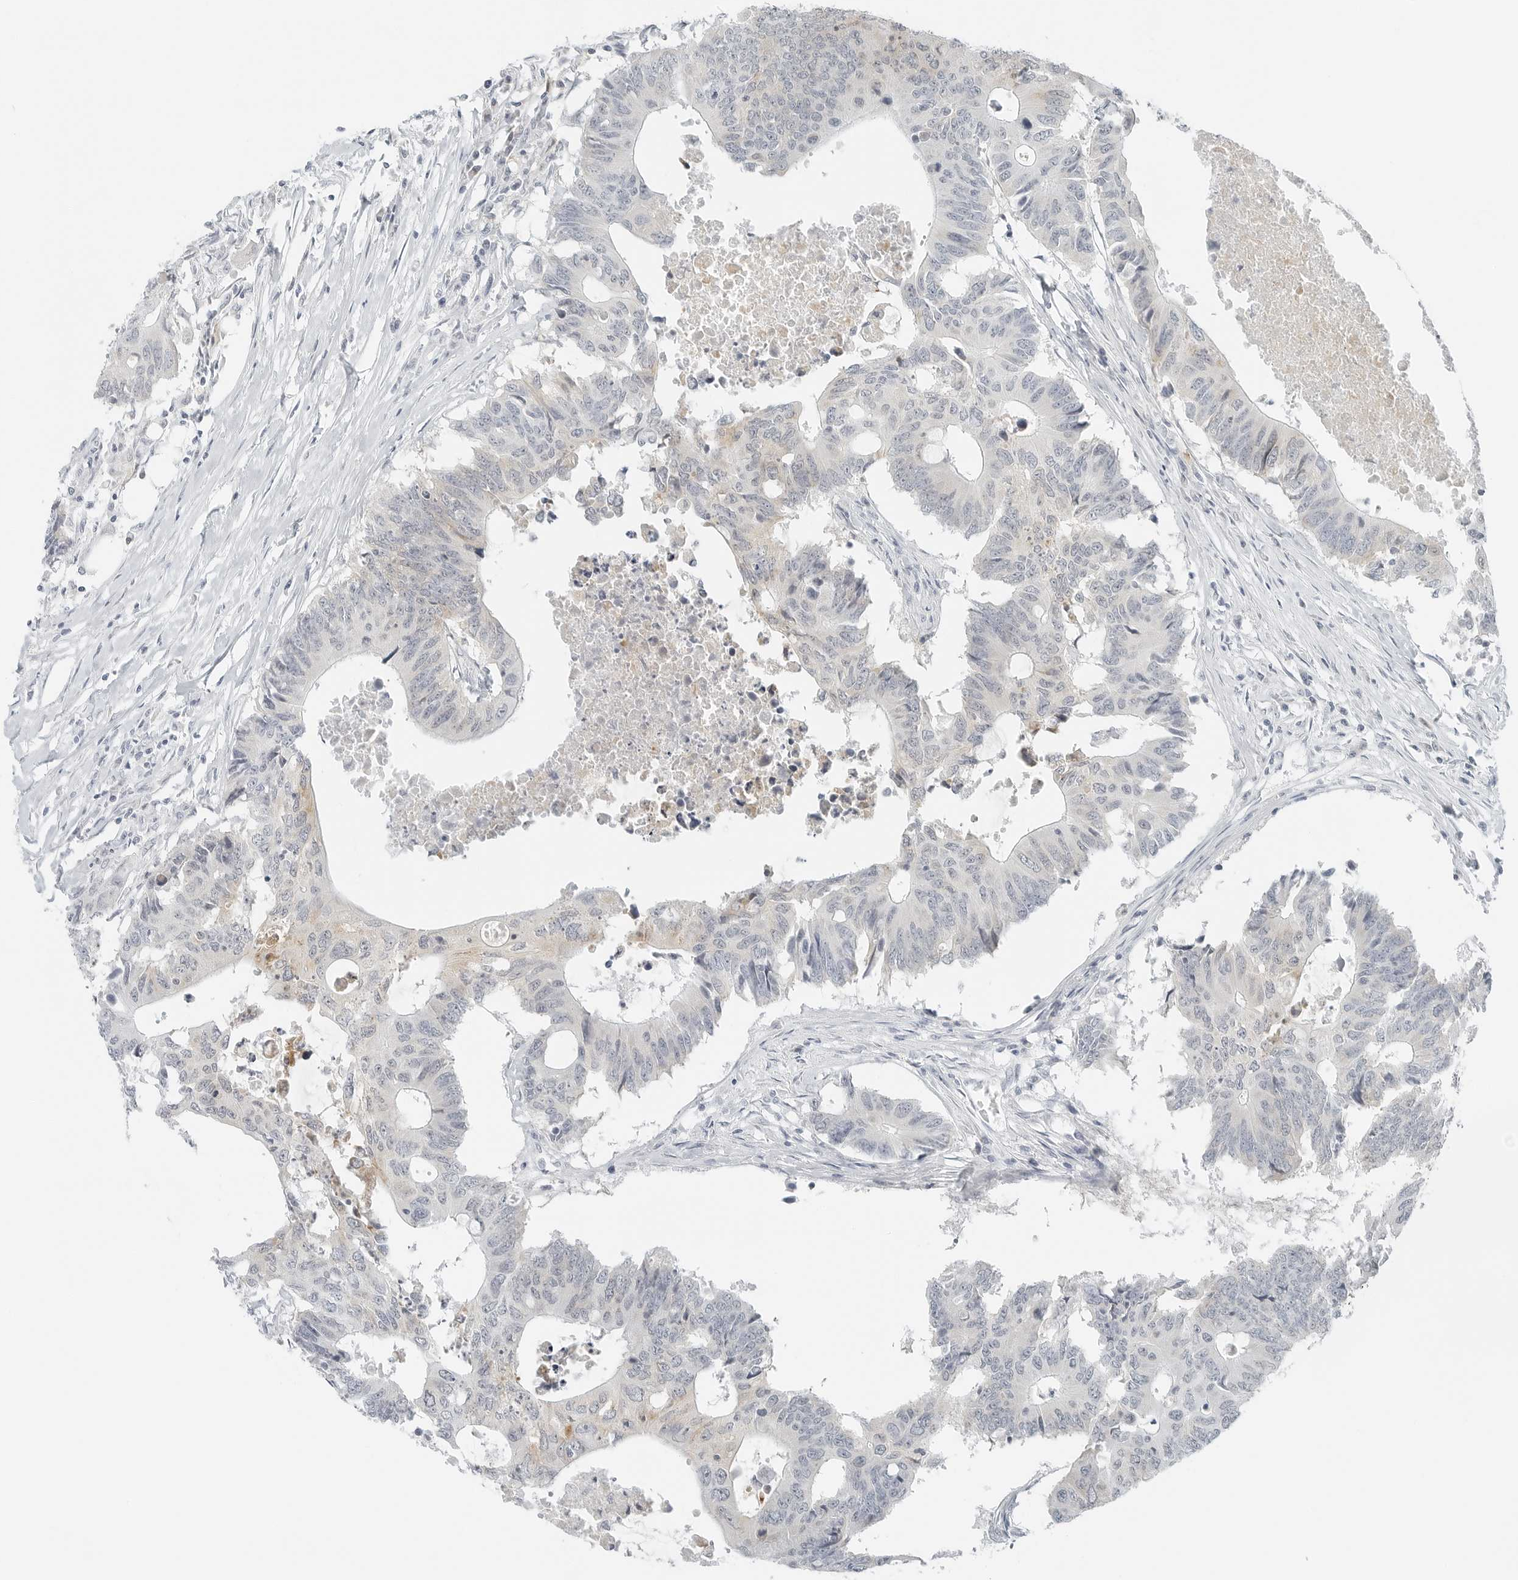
{"staining": {"intensity": "negative", "quantity": "none", "location": "none"}, "tissue": "colorectal cancer", "cell_type": "Tumor cells", "image_type": "cancer", "snomed": [{"axis": "morphology", "description": "Adenocarcinoma, NOS"}, {"axis": "topography", "description": "Colon"}], "caption": "Immunohistochemistry histopathology image of neoplastic tissue: colorectal cancer stained with DAB shows no significant protein positivity in tumor cells.", "gene": "CCSAP", "patient": {"sex": "male", "age": 71}}